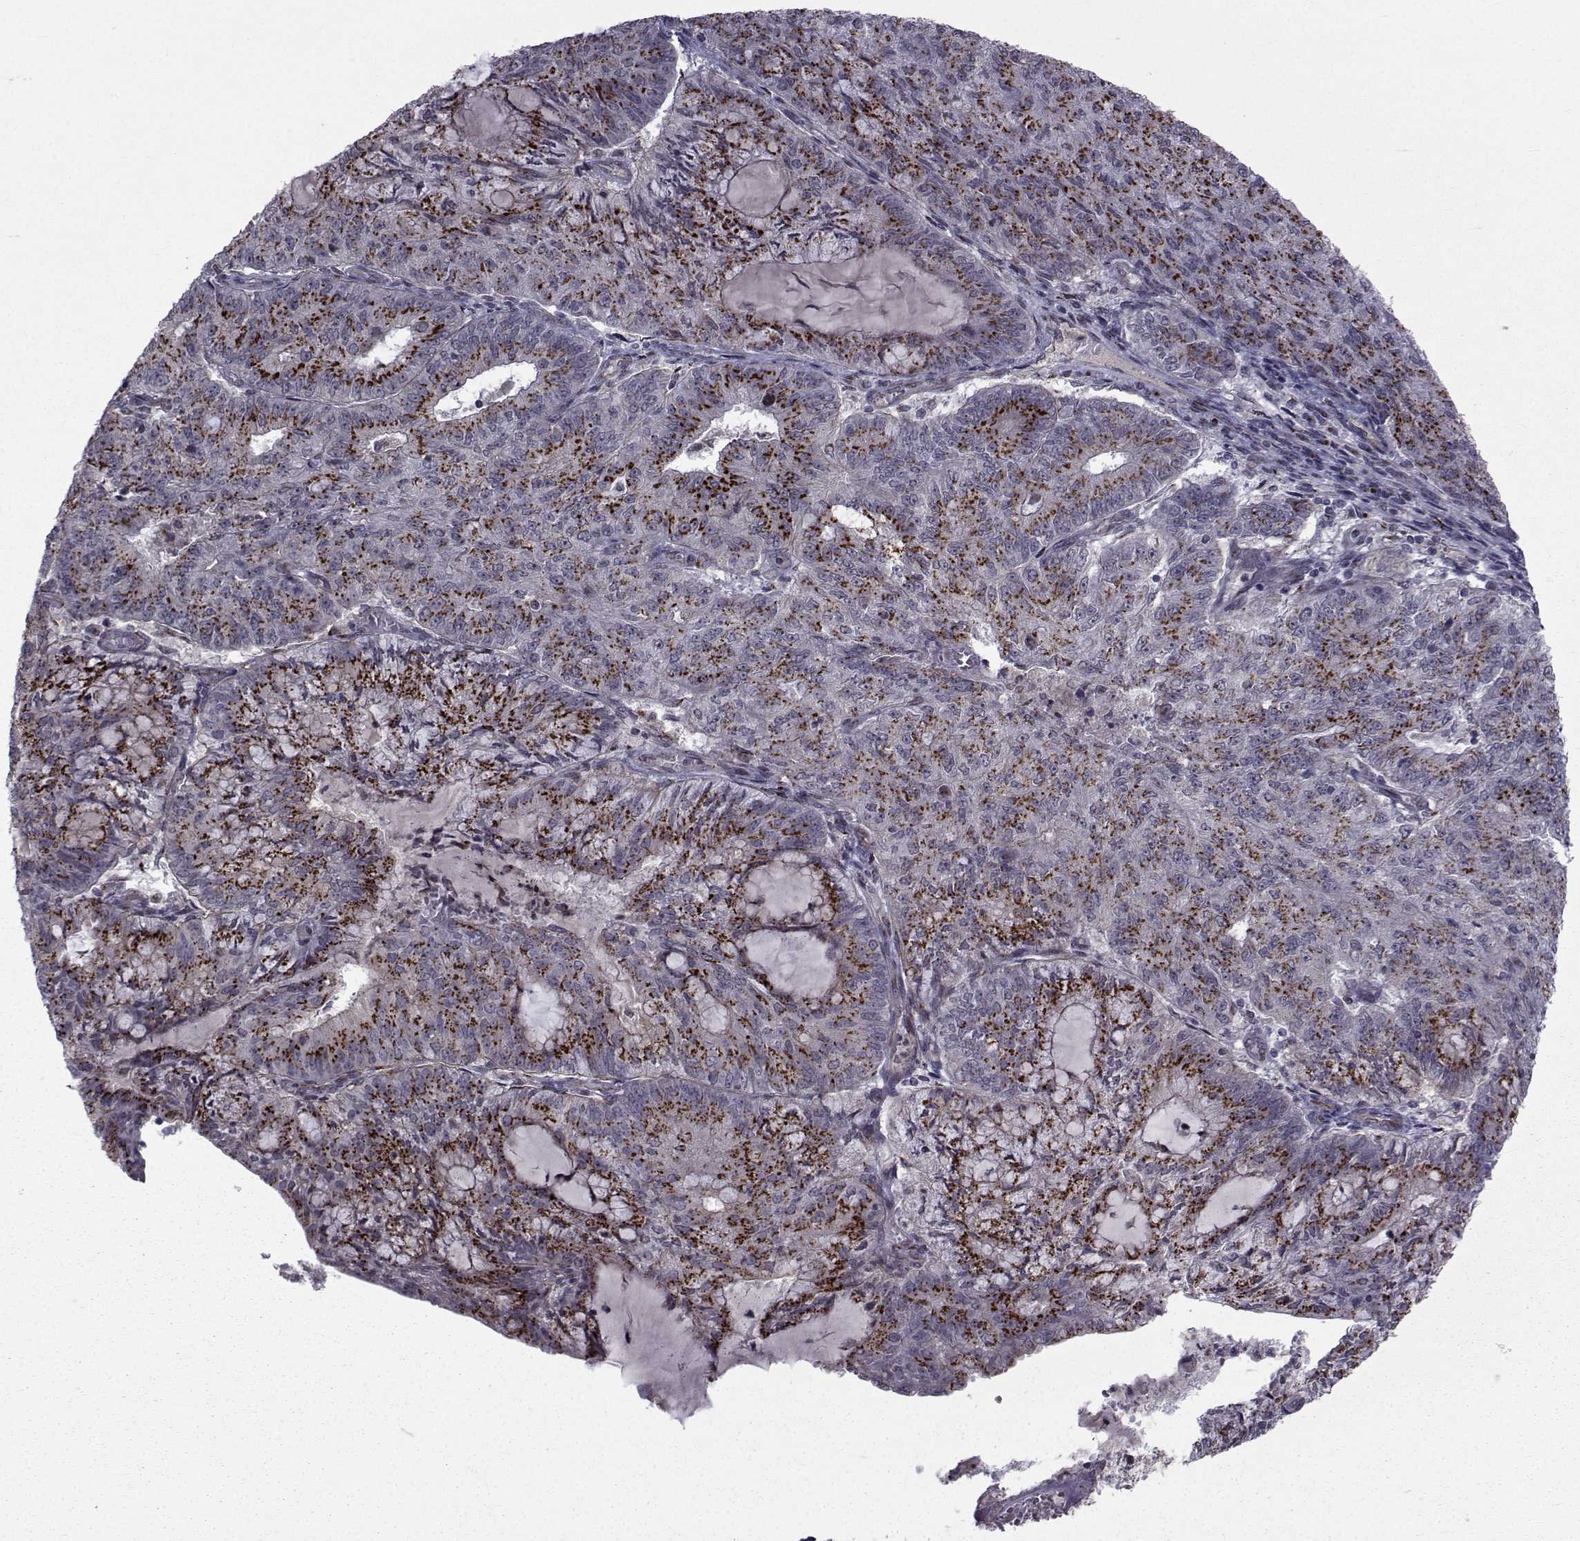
{"staining": {"intensity": "strong", "quantity": "25%-75%", "location": "cytoplasmic/membranous"}, "tissue": "endometrial cancer", "cell_type": "Tumor cells", "image_type": "cancer", "snomed": [{"axis": "morphology", "description": "Adenocarcinoma, NOS"}, {"axis": "topography", "description": "Endometrium"}], "caption": "Protein staining by immunohistochemistry reveals strong cytoplasmic/membranous positivity in approximately 25%-75% of tumor cells in adenocarcinoma (endometrial). The protein is stained brown, and the nuclei are stained in blue (DAB (3,3'-diaminobenzidine) IHC with brightfield microscopy, high magnification).", "gene": "ATP6V1C2", "patient": {"sex": "female", "age": 82}}